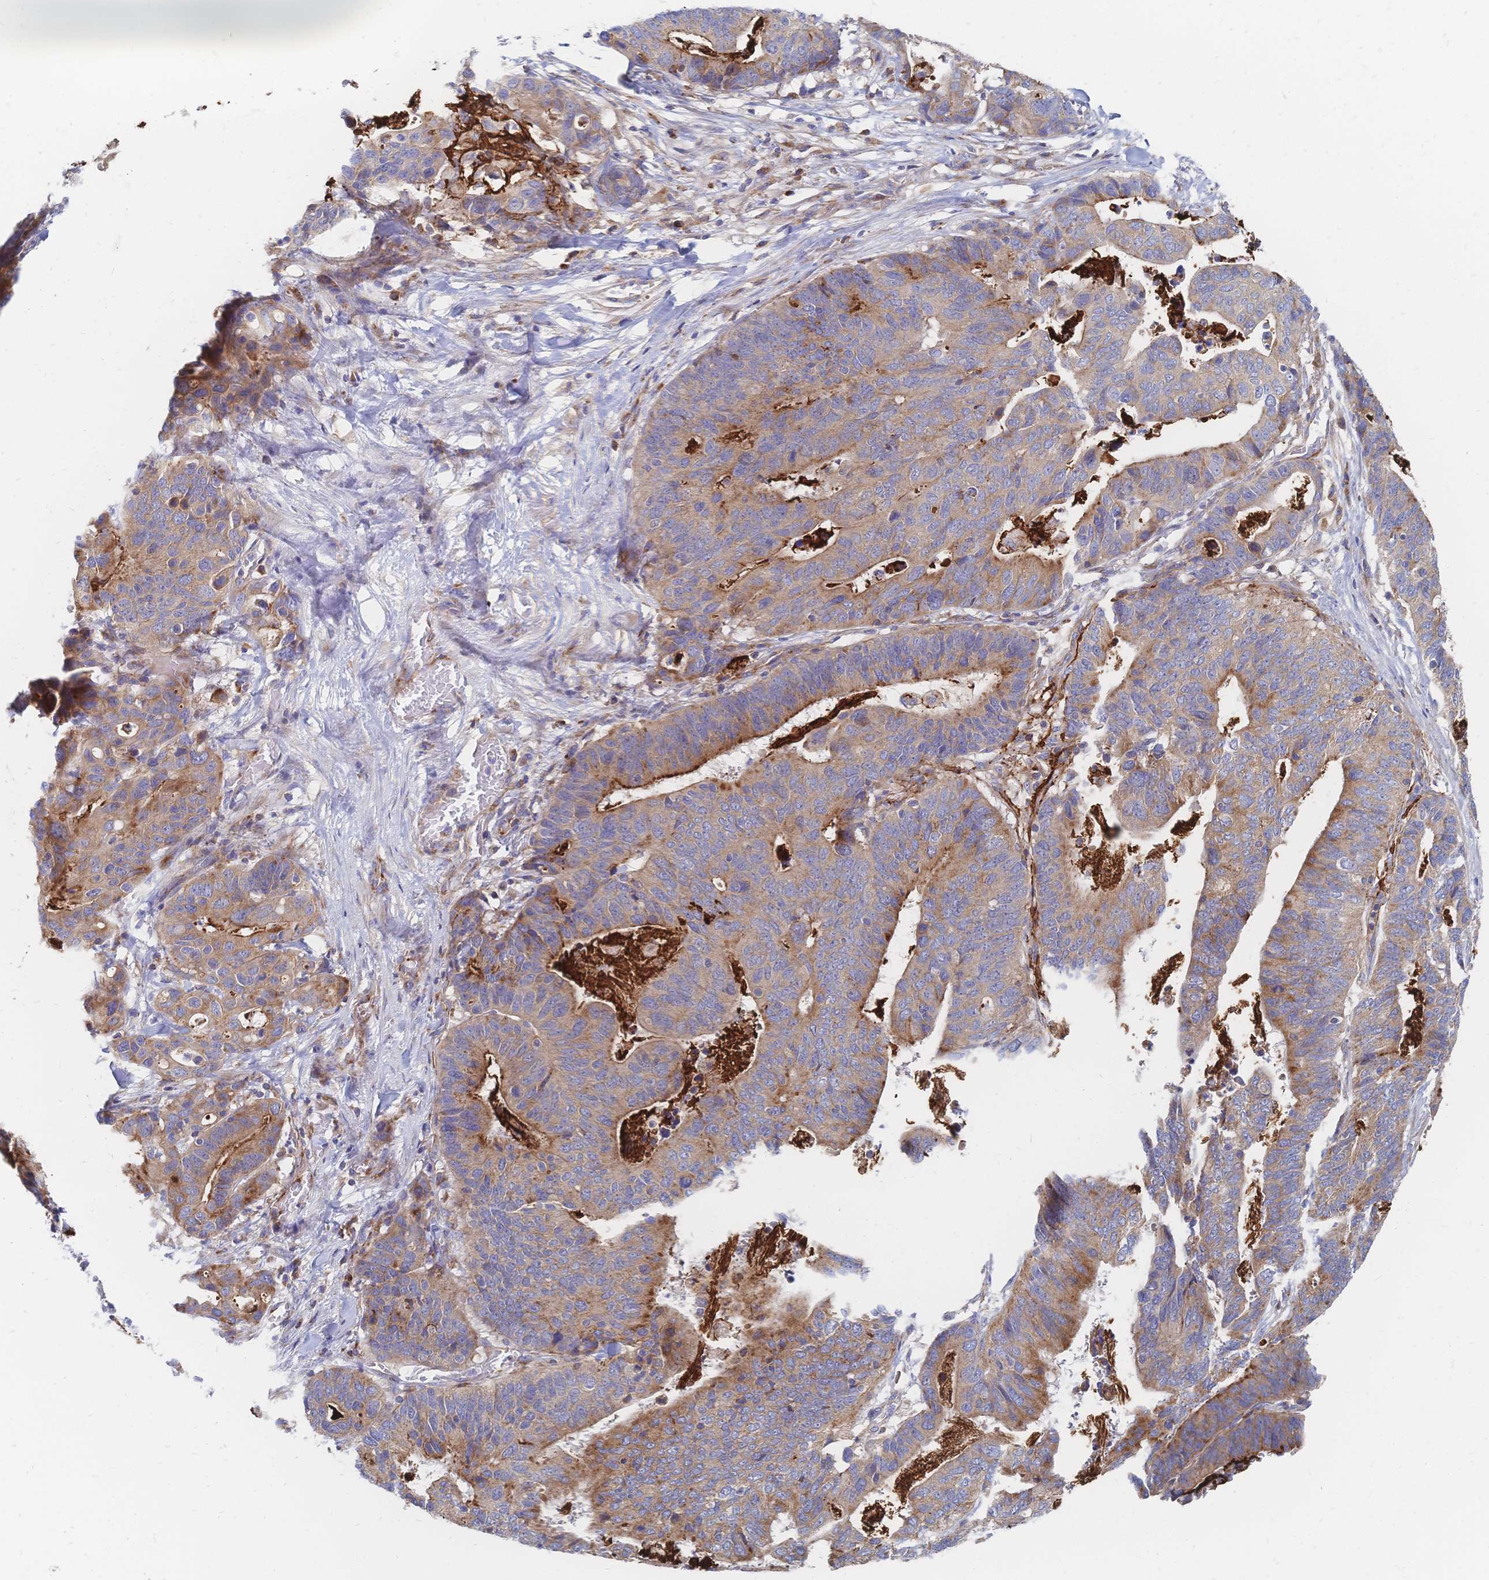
{"staining": {"intensity": "moderate", "quantity": ">75%", "location": "cytoplasmic/membranous"}, "tissue": "stomach cancer", "cell_type": "Tumor cells", "image_type": "cancer", "snomed": [{"axis": "morphology", "description": "Adenocarcinoma, NOS"}, {"axis": "topography", "description": "Stomach, upper"}], "caption": "There is medium levels of moderate cytoplasmic/membranous positivity in tumor cells of stomach adenocarcinoma, as demonstrated by immunohistochemical staining (brown color).", "gene": "SORBS1", "patient": {"sex": "female", "age": 67}}